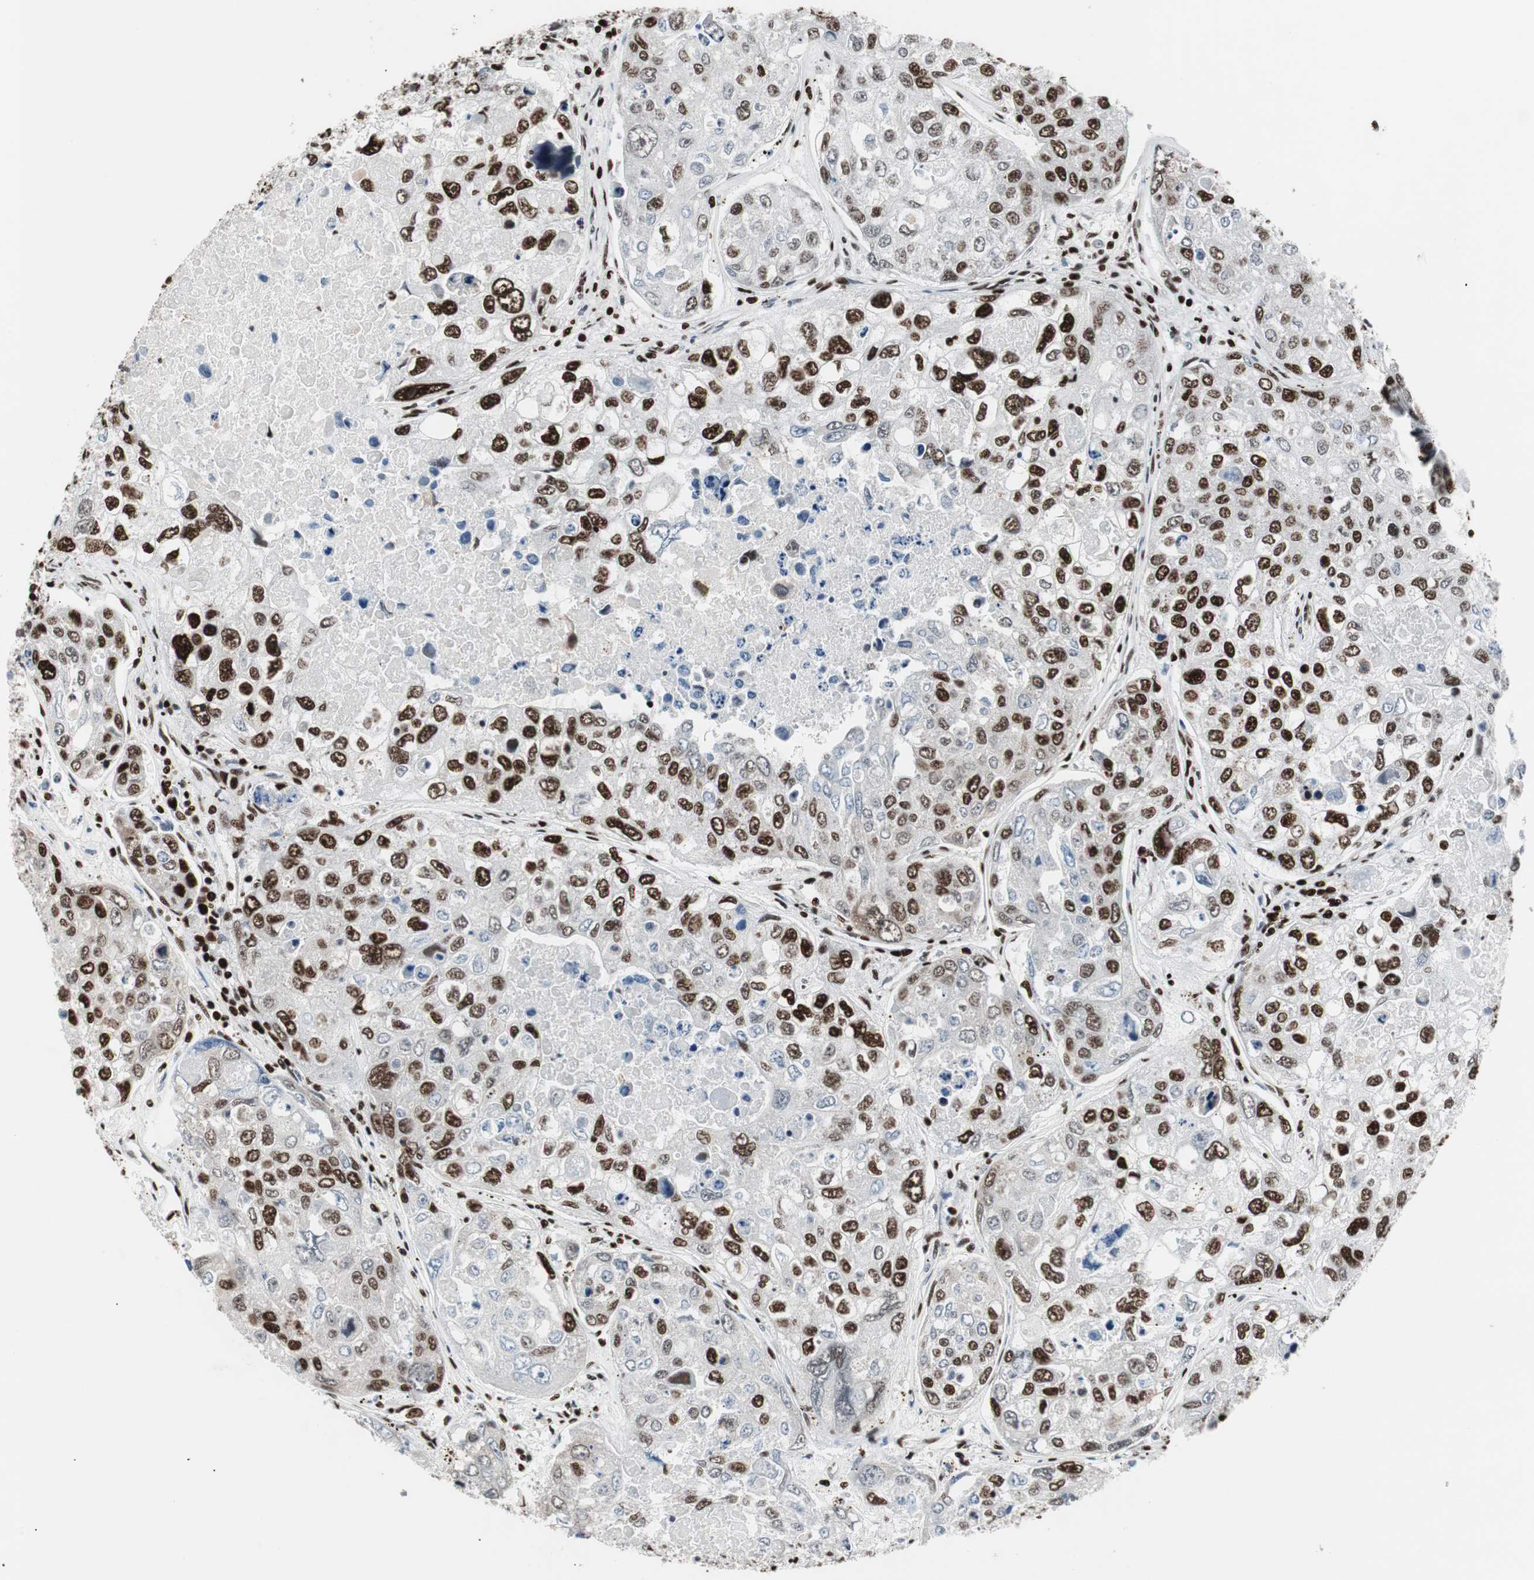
{"staining": {"intensity": "strong", "quantity": "25%-75%", "location": "nuclear"}, "tissue": "urothelial cancer", "cell_type": "Tumor cells", "image_type": "cancer", "snomed": [{"axis": "morphology", "description": "Urothelial carcinoma, High grade"}, {"axis": "topography", "description": "Lymph node"}, {"axis": "topography", "description": "Urinary bladder"}], "caption": "Protein expression analysis of human urothelial cancer reveals strong nuclear staining in about 25%-75% of tumor cells.", "gene": "MTA2", "patient": {"sex": "male", "age": 51}}